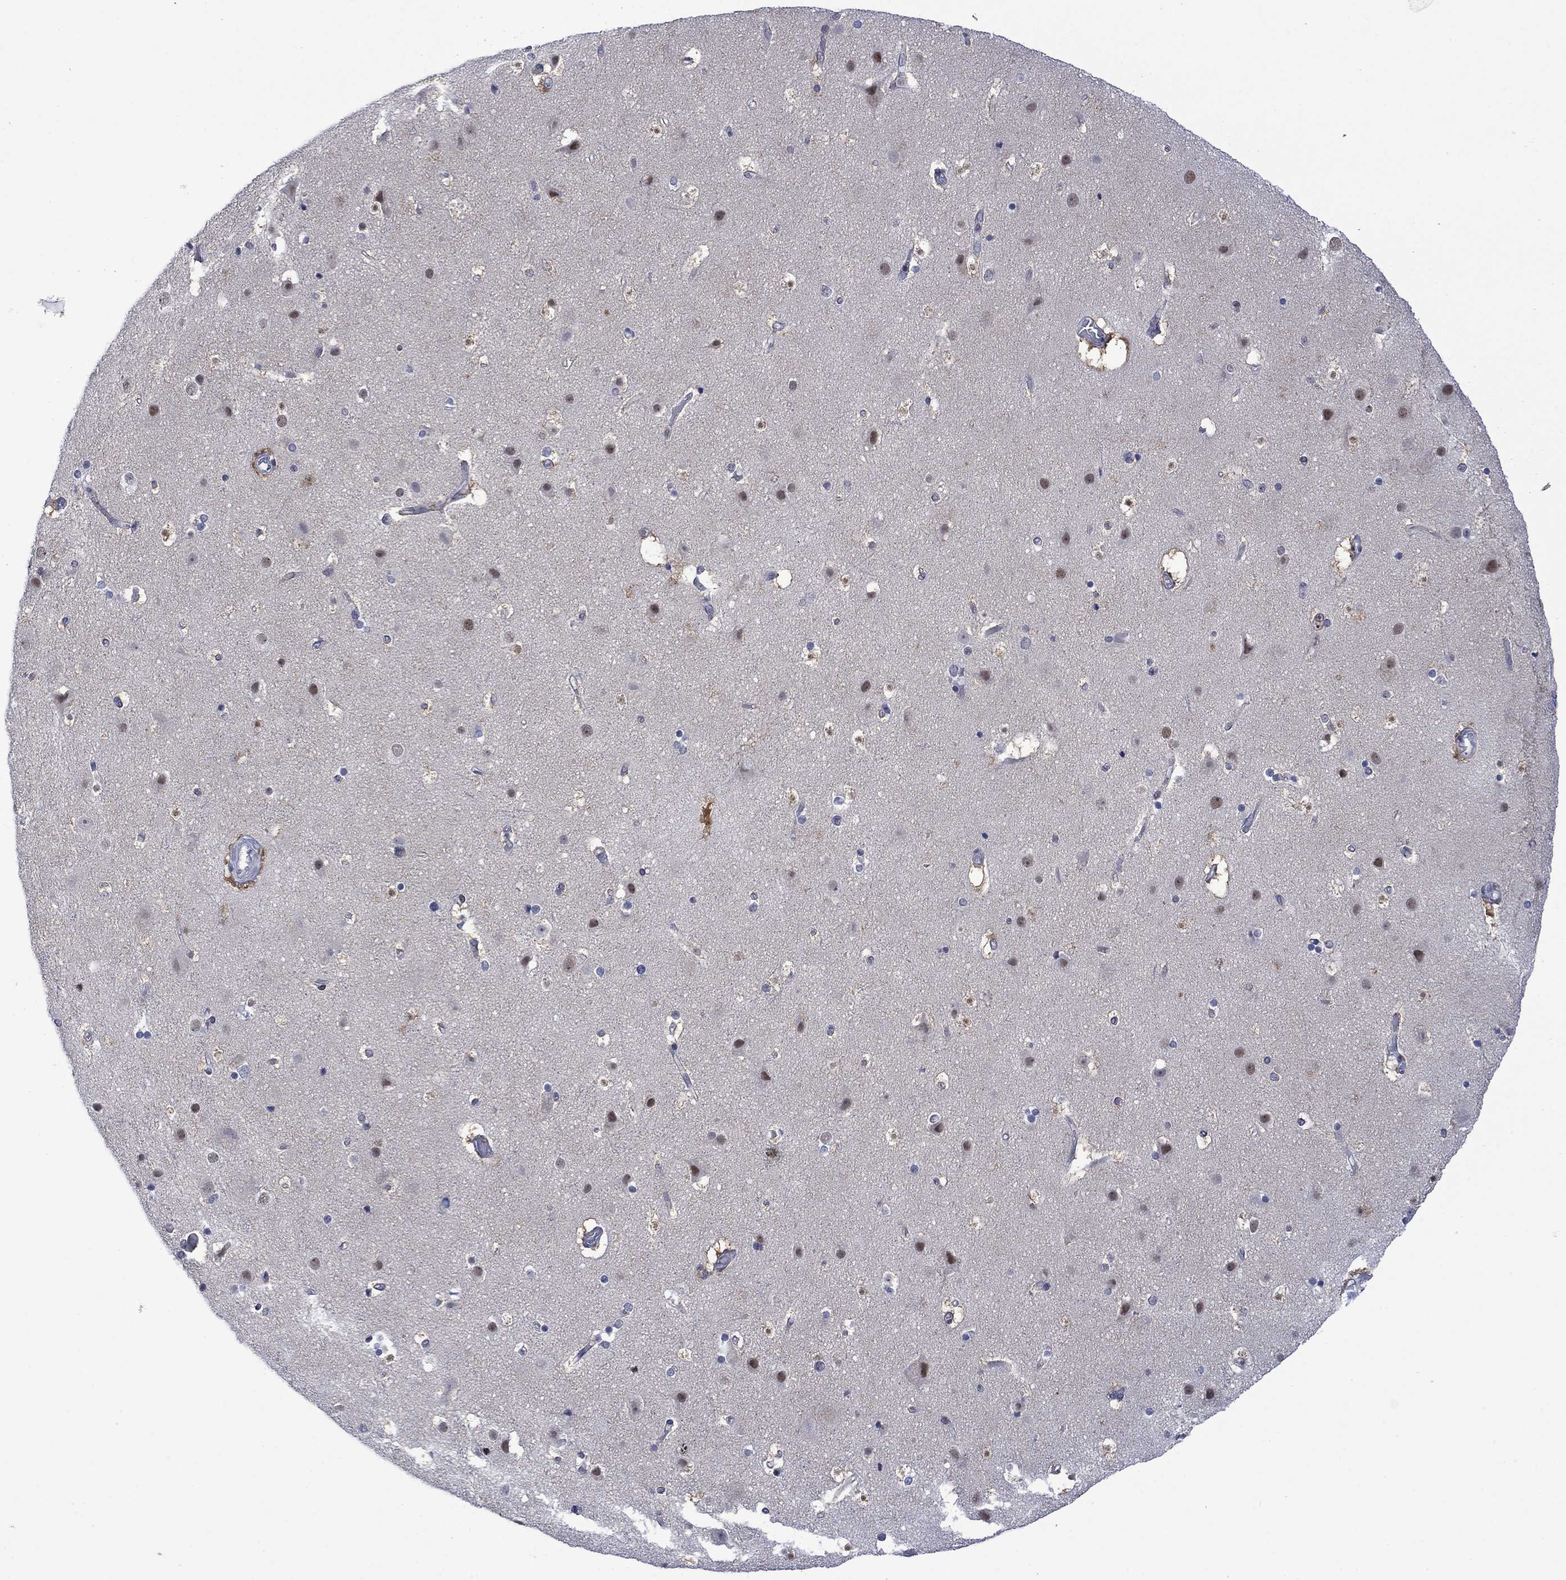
{"staining": {"intensity": "negative", "quantity": "none", "location": "none"}, "tissue": "cerebral cortex", "cell_type": "Endothelial cells", "image_type": "normal", "snomed": [{"axis": "morphology", "description": "Normal tissue, NOS"}, {"axis": "topography", "description": "Cerebral cortex"}], "caption": "The photomicrograph demonstrates no significant positivity in endothelial cells of cerebral cortex. Nuclei are stained in blue.", "gene": "AGL", "patient": {"sex": "female", "age": 52}}